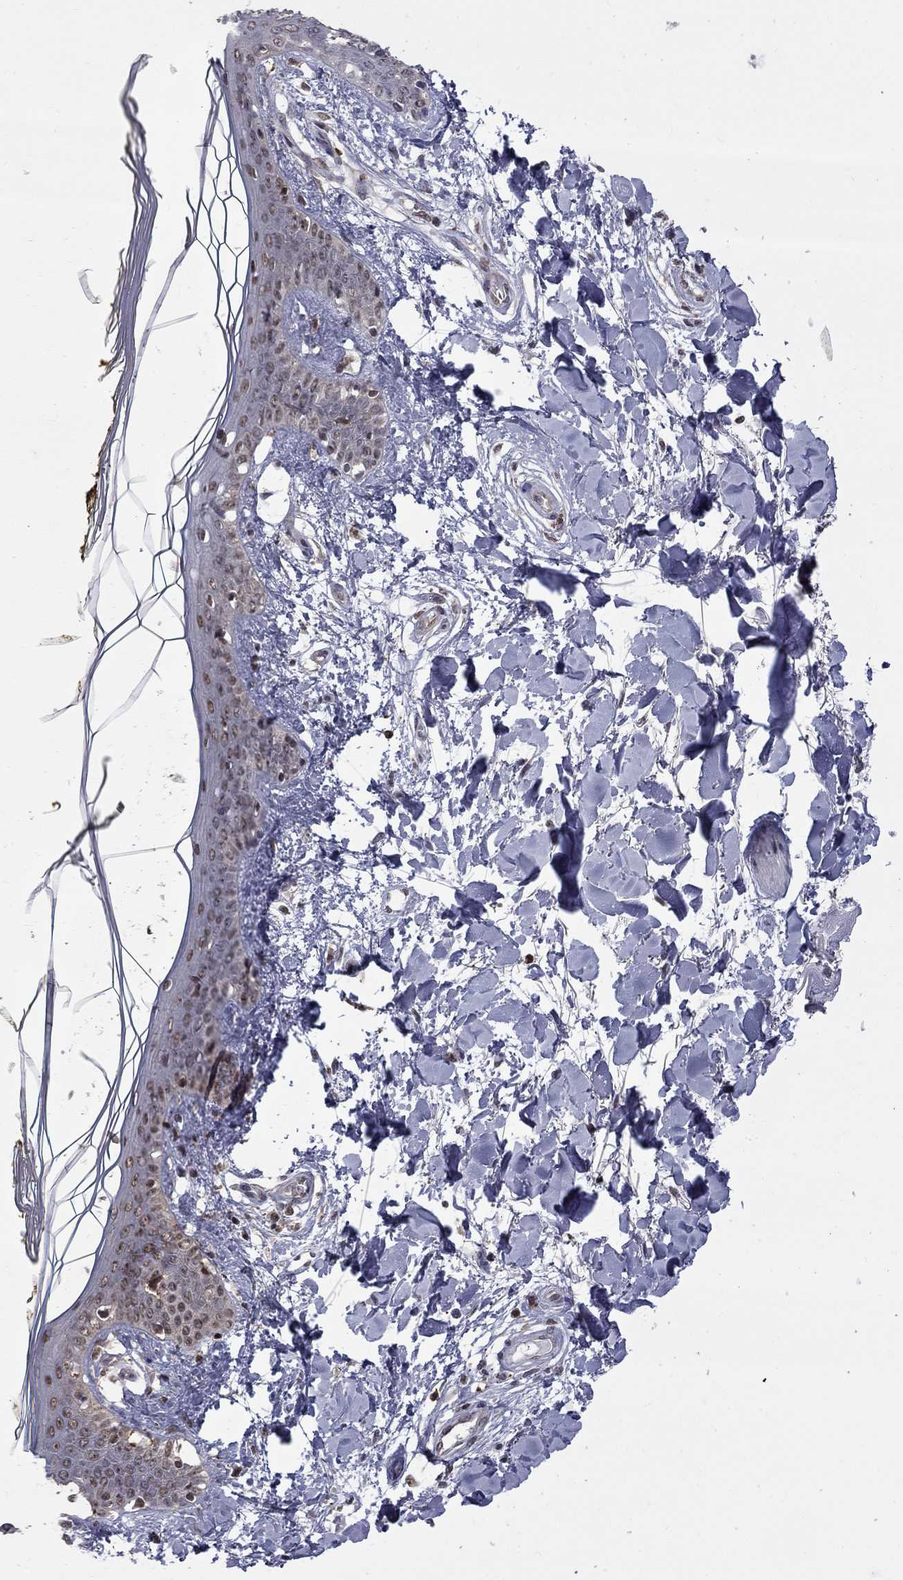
{"staining": {"intensity": "negative", "quantity": "none", "location": "none"}, "tissue": "skin", "cell_type": "Fibroblasts", "image_type": "normal", "snomed": [{"axis": "morphology", "description": "Normal tissue, NOS"}, {"axis": "topography", "description": "Skin"}], "caption": "A histopathology image of skin stained for a protein demonstrates no brown staining in fibroblasts. (DAB (3,3'-diaminobenzidine) immunohistochemistry (IHC), high magnification).", "gene": "RFWD3", "patient": {"sex": "female", "age": 34}}